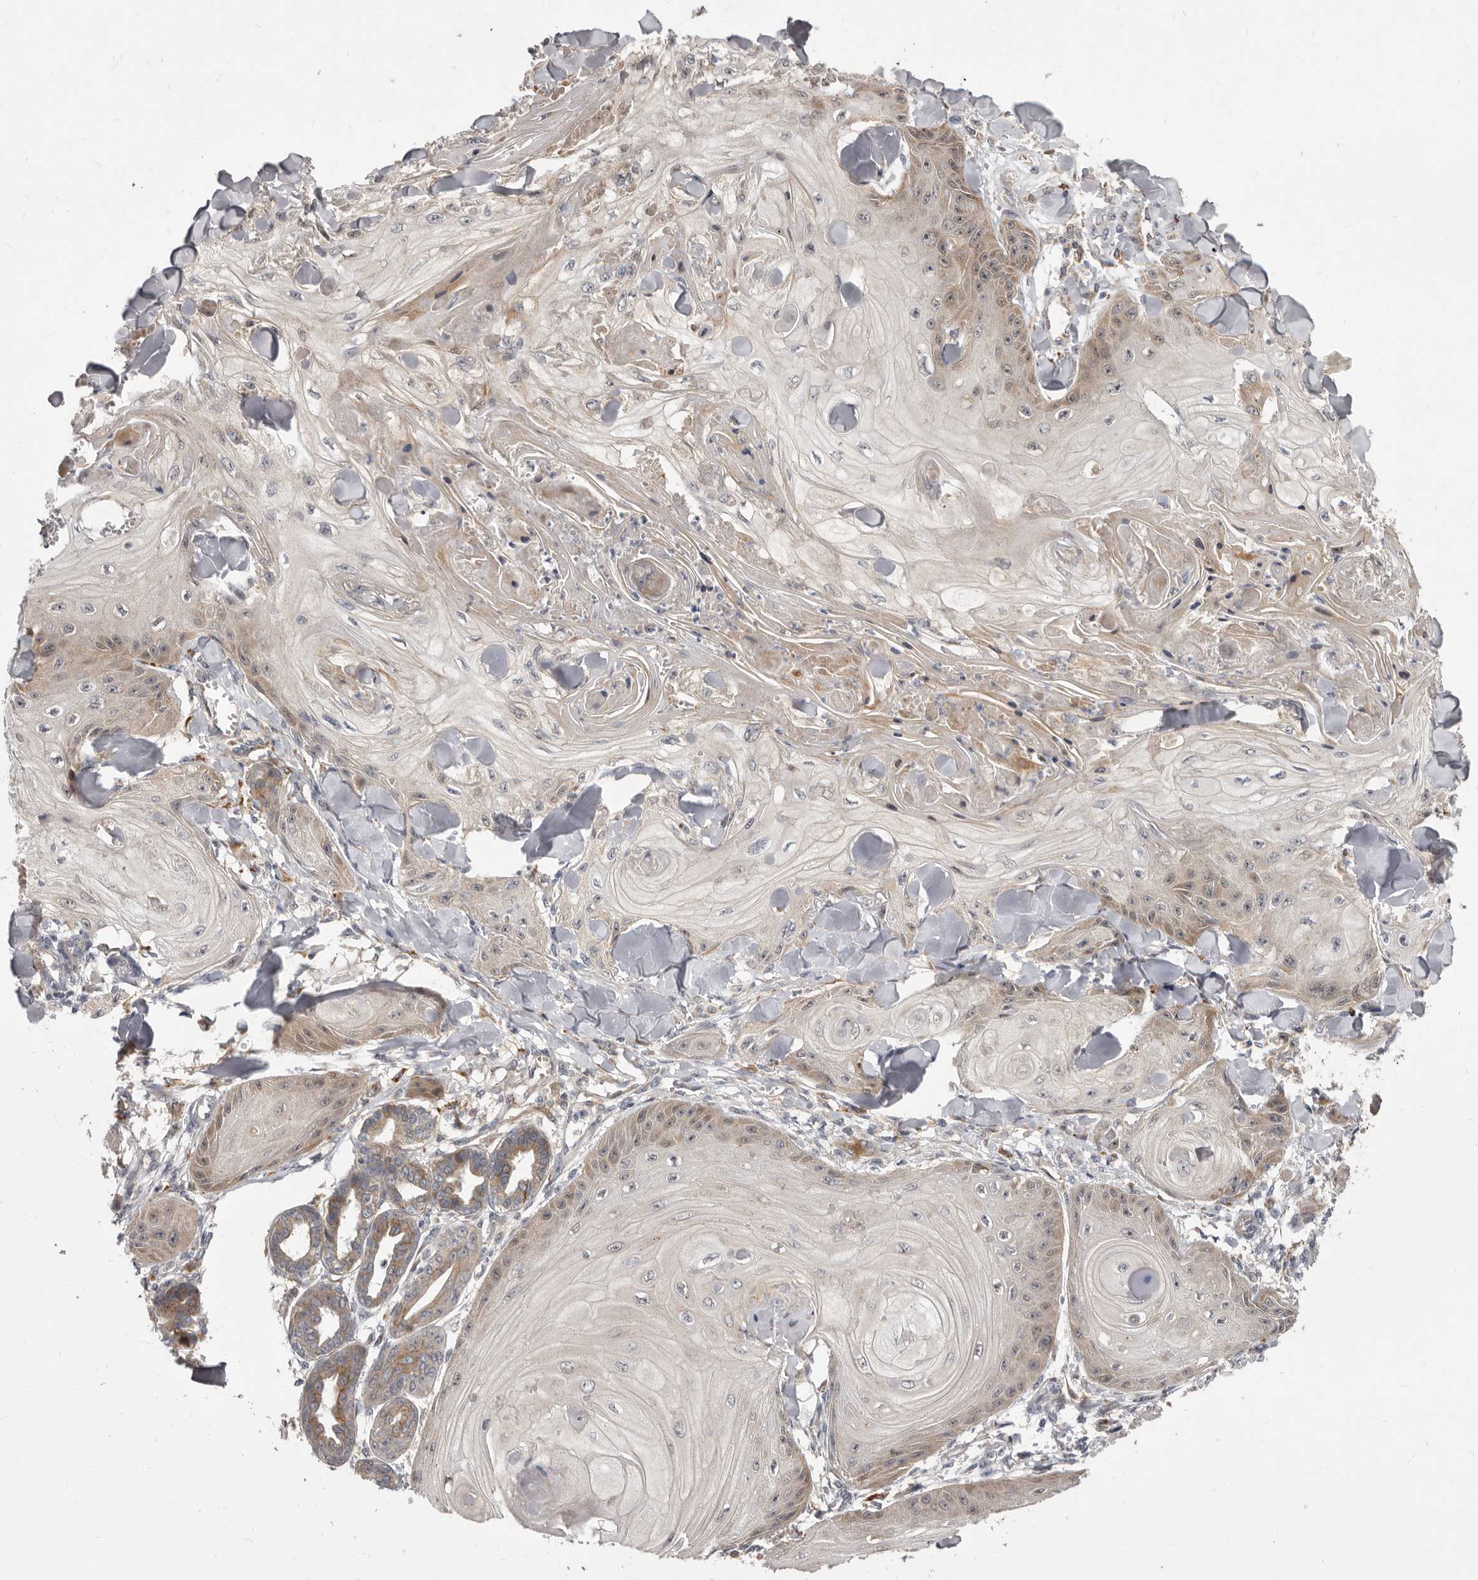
{"staining": {"intensity": "weak", "quantity": "<25%", "location": "cytoplasmic/membranous"}, "tissue": "skin cancer", "cell_type": "Tumor cells", "image_type": "cancer", "snomed": [{"axis": "morphology", "description": "Squamous cell carcinoma, NOS"}, {"axis": "topography", "description": "Skin"}], "caption": "DAB (3,3'-diaminobenzidine) immunohistochemical staining of human skin cancer (squamous cell carcinoma) shows no significant expression in tumor cells.", "gene": "SMC4", "patient": {"sex": "male", "age": 74}}